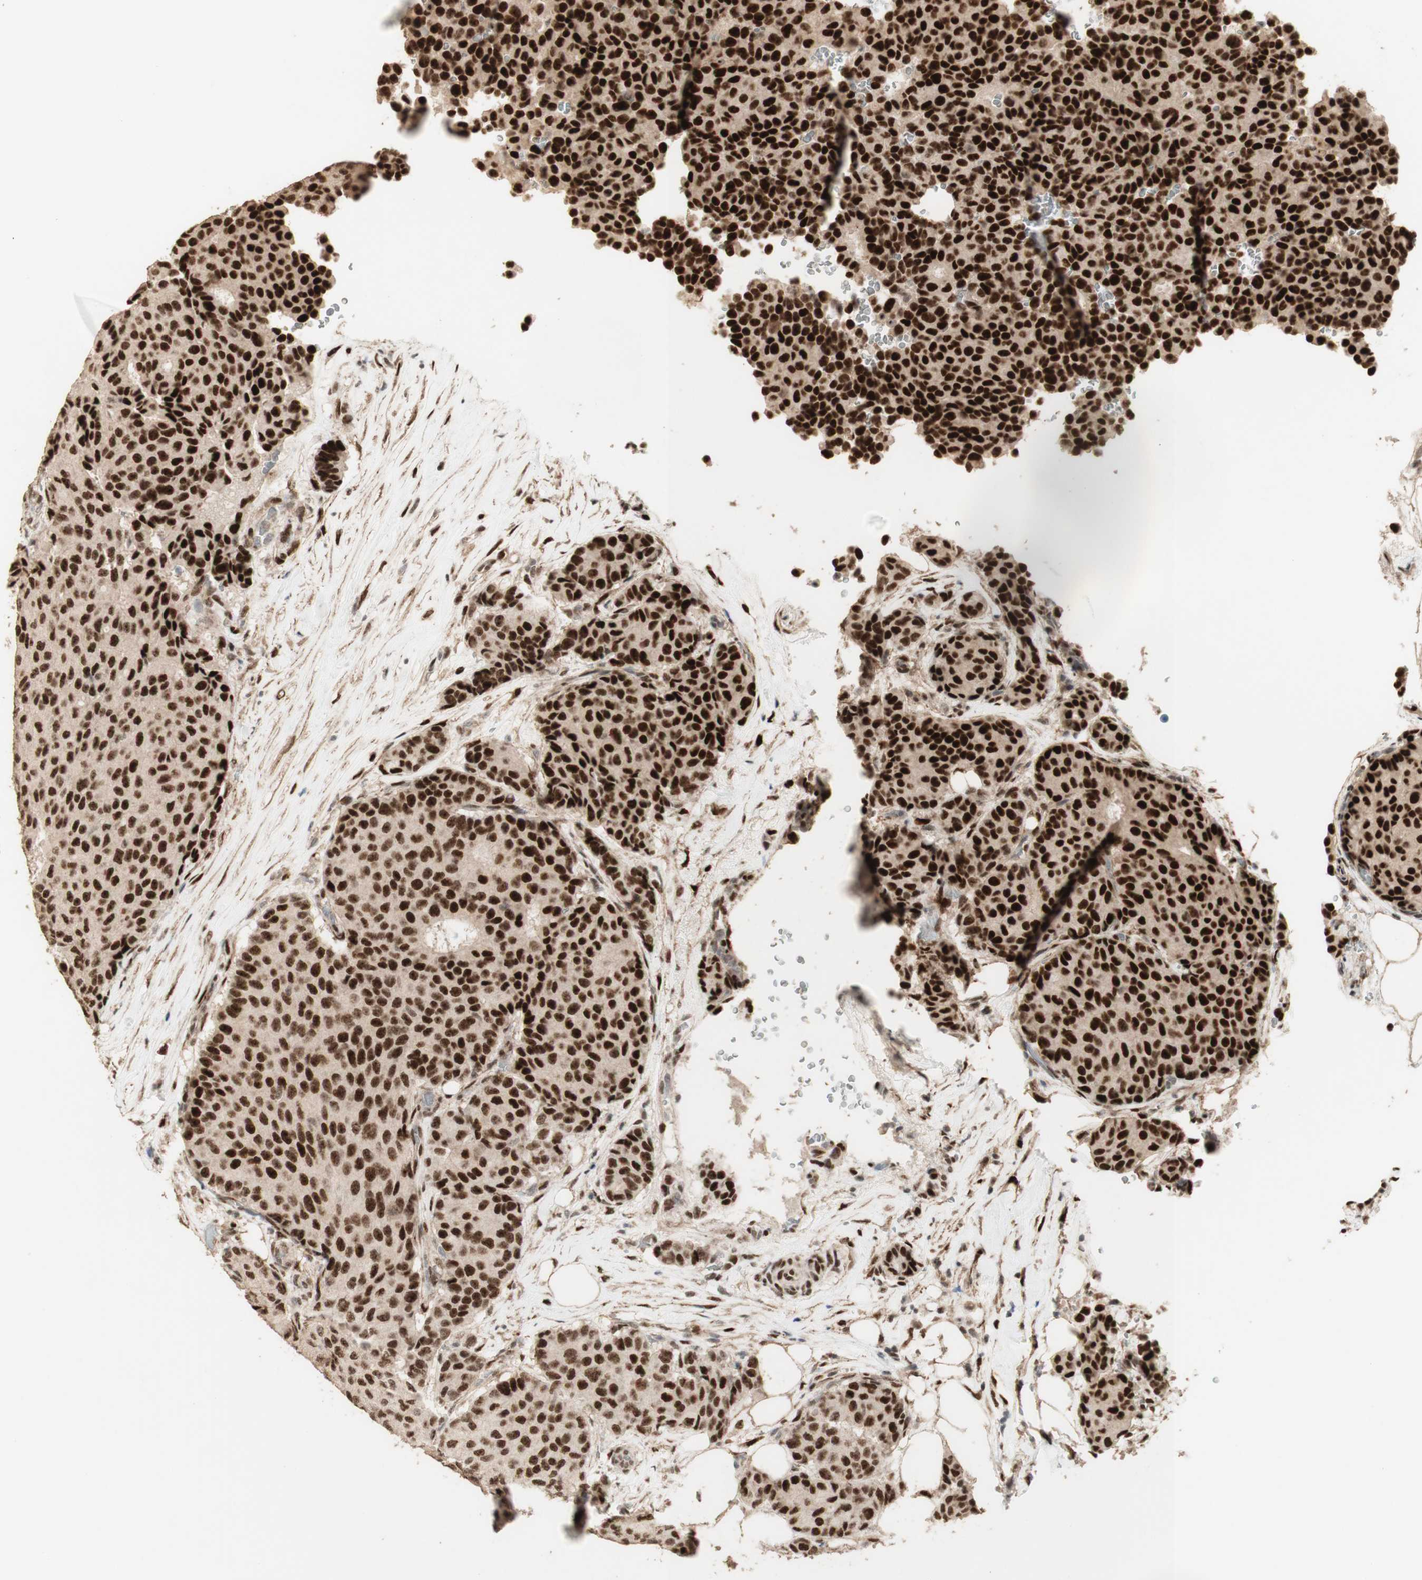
{"staining": {"intensity": "strong", "quantity": ">75%", "location": "nuclear"}, "tissue": "breast cancer", "cell_type": "Tumor cells", "image_type": "cancer", "snomed": [{"axis": "morphology", "description": "Duct carcinoma"}, {"axis": "topography", "description": "Breast"}], "caption": "Immunohistochemical staining of breast invasive ductal carcinoma displays high levels of strong nuclear protein staining in about >75% of tumor cells.", "gene": "FOXP1", "patient": {"sex": "female", "age": 75}}